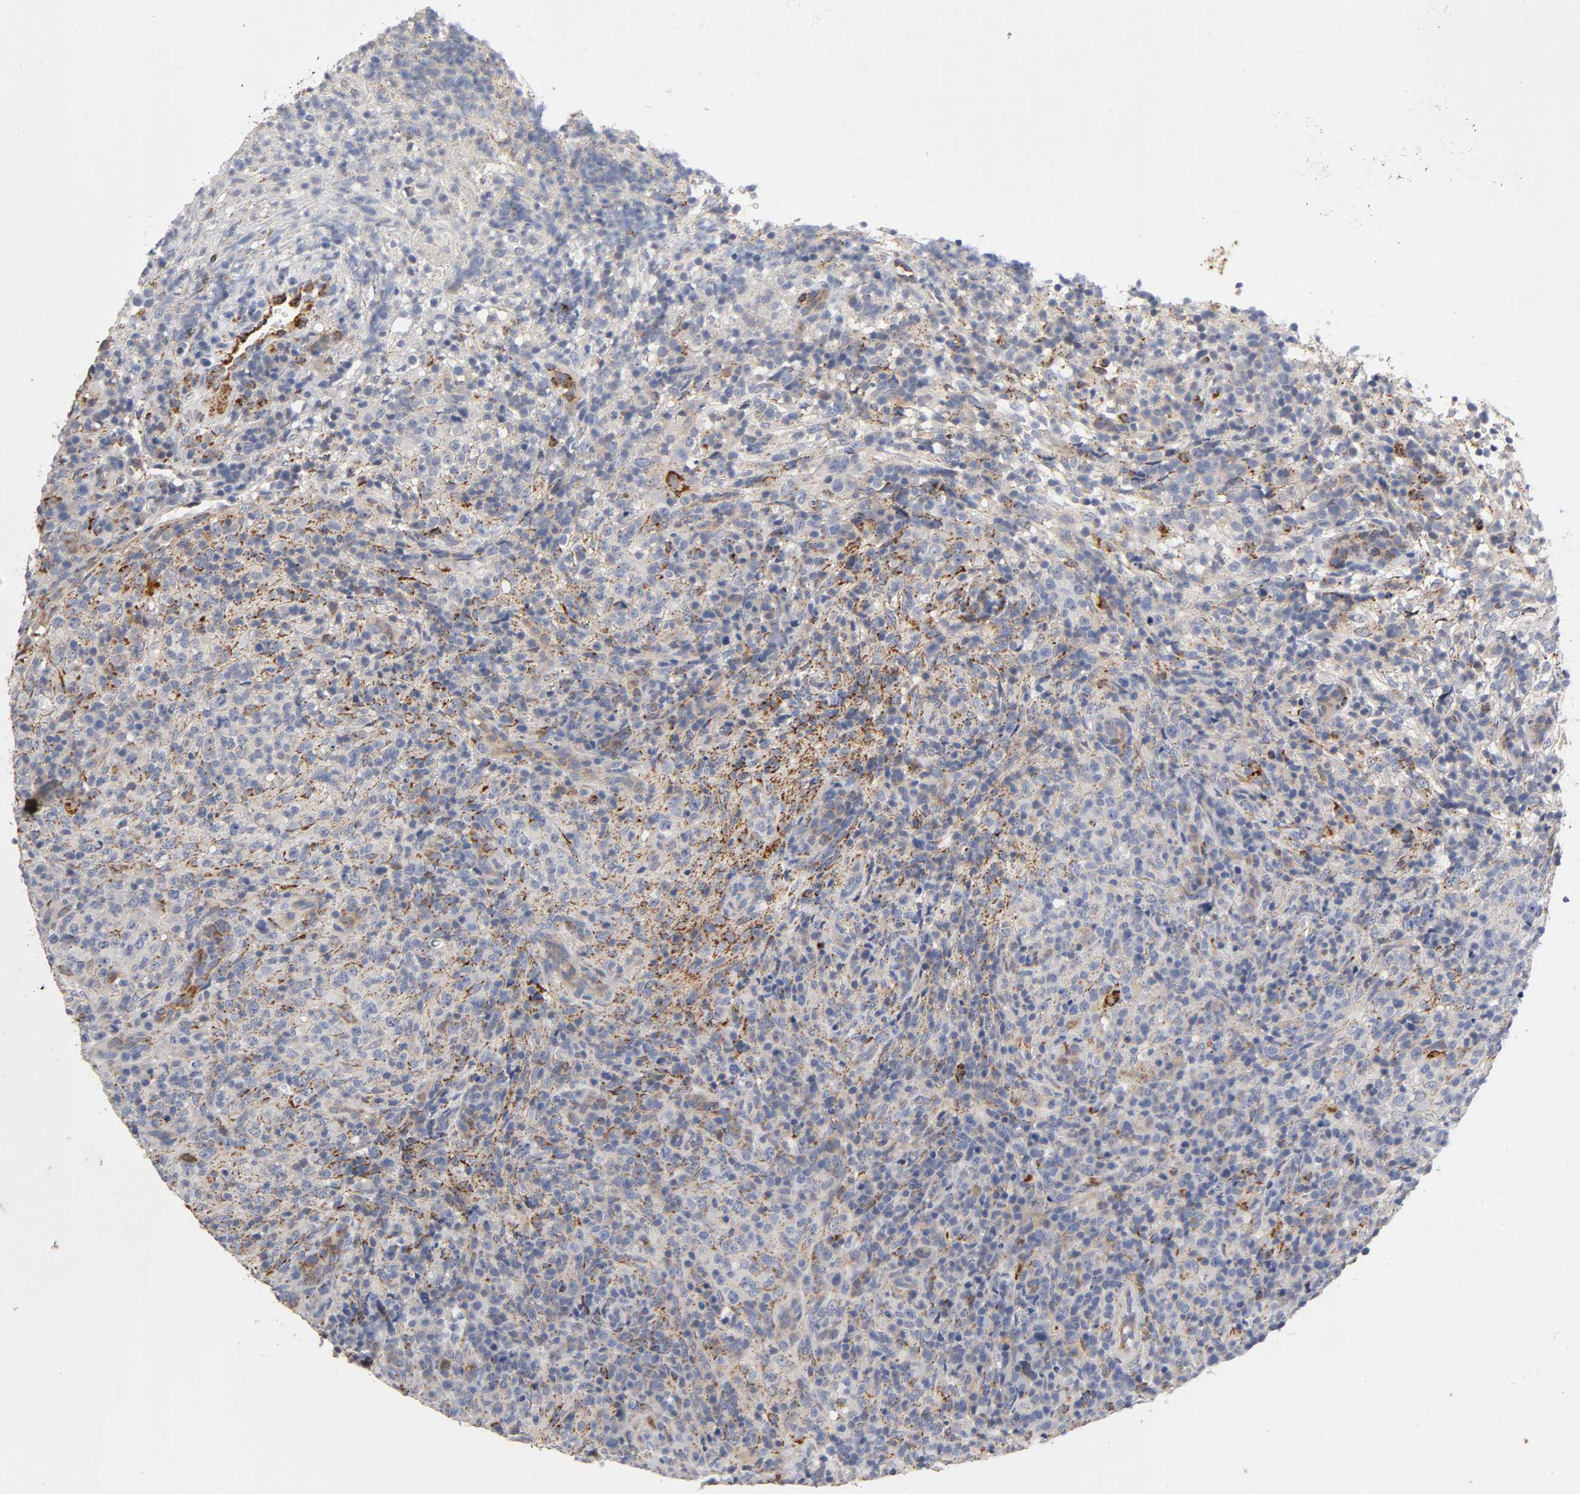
{"staining": {"intensity": "moderate", "quantity": "25%-75%", "location": "cytoplasmic/membranous"}, "tissue": "lymphoma", "cell_type": "Tumor cells", "image_type": "cancer", "snomed": [{"axis": "morphology", "description": "Malignant lymphoma, non-Hodgkin's type, High grade"}, {"axis": "topography", "description": "Lymph node"}], "caption": "Immunohistochemical staining of high-grade malignant lymphoma, non-Hodgkin's type reveals medium levels of moderate cytoplasmic/membranous expression in approximately 25%-75% of tumor cells.", "gene": "ISG15", "patient": {"sex": "female", "age": 76}}